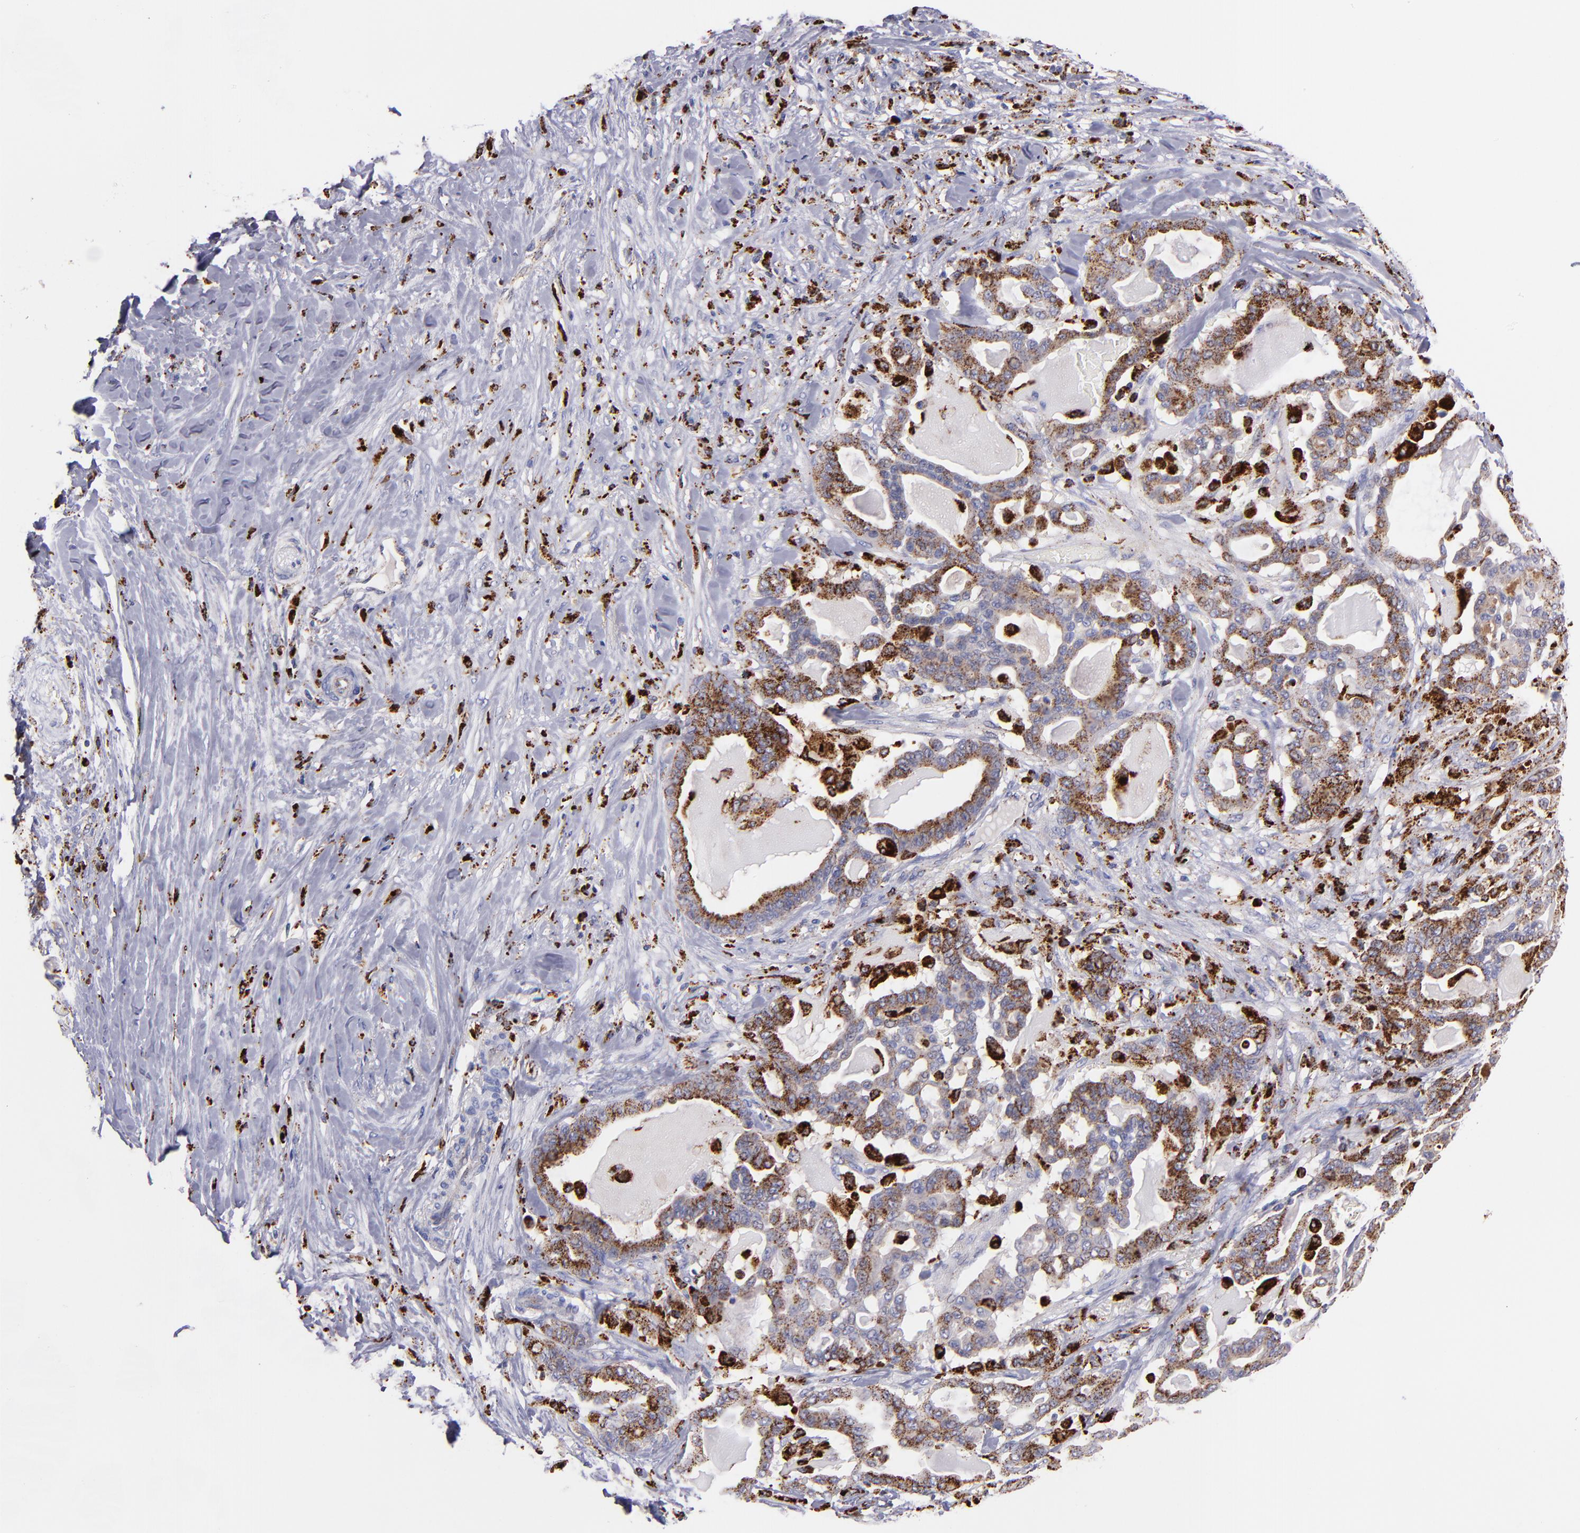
{"staining": {"intensity": "moderate", "quantity": ">75%", "location": "cytoplasmic/membranous"}, "tissue": "pancreatic cancer", "cell_type": "Tumor cells", "image_type": "cancer", "snomed": [{"axis": "morphology", "description": "Adenocarcinoma, NOS"}, {"axis": "topography", "description": "Pancreas"}], "caption": "The micrograph exhibits a brown stain indicating the presence of a protein in the cytoplasmic/membranous of tumor cells in pancreatic cancer (adenocarcinoma). (IHC, brightfield microscopy, high magnification).", "gene": "CTSS", "patient": {"sex": "male", "age": 63}}